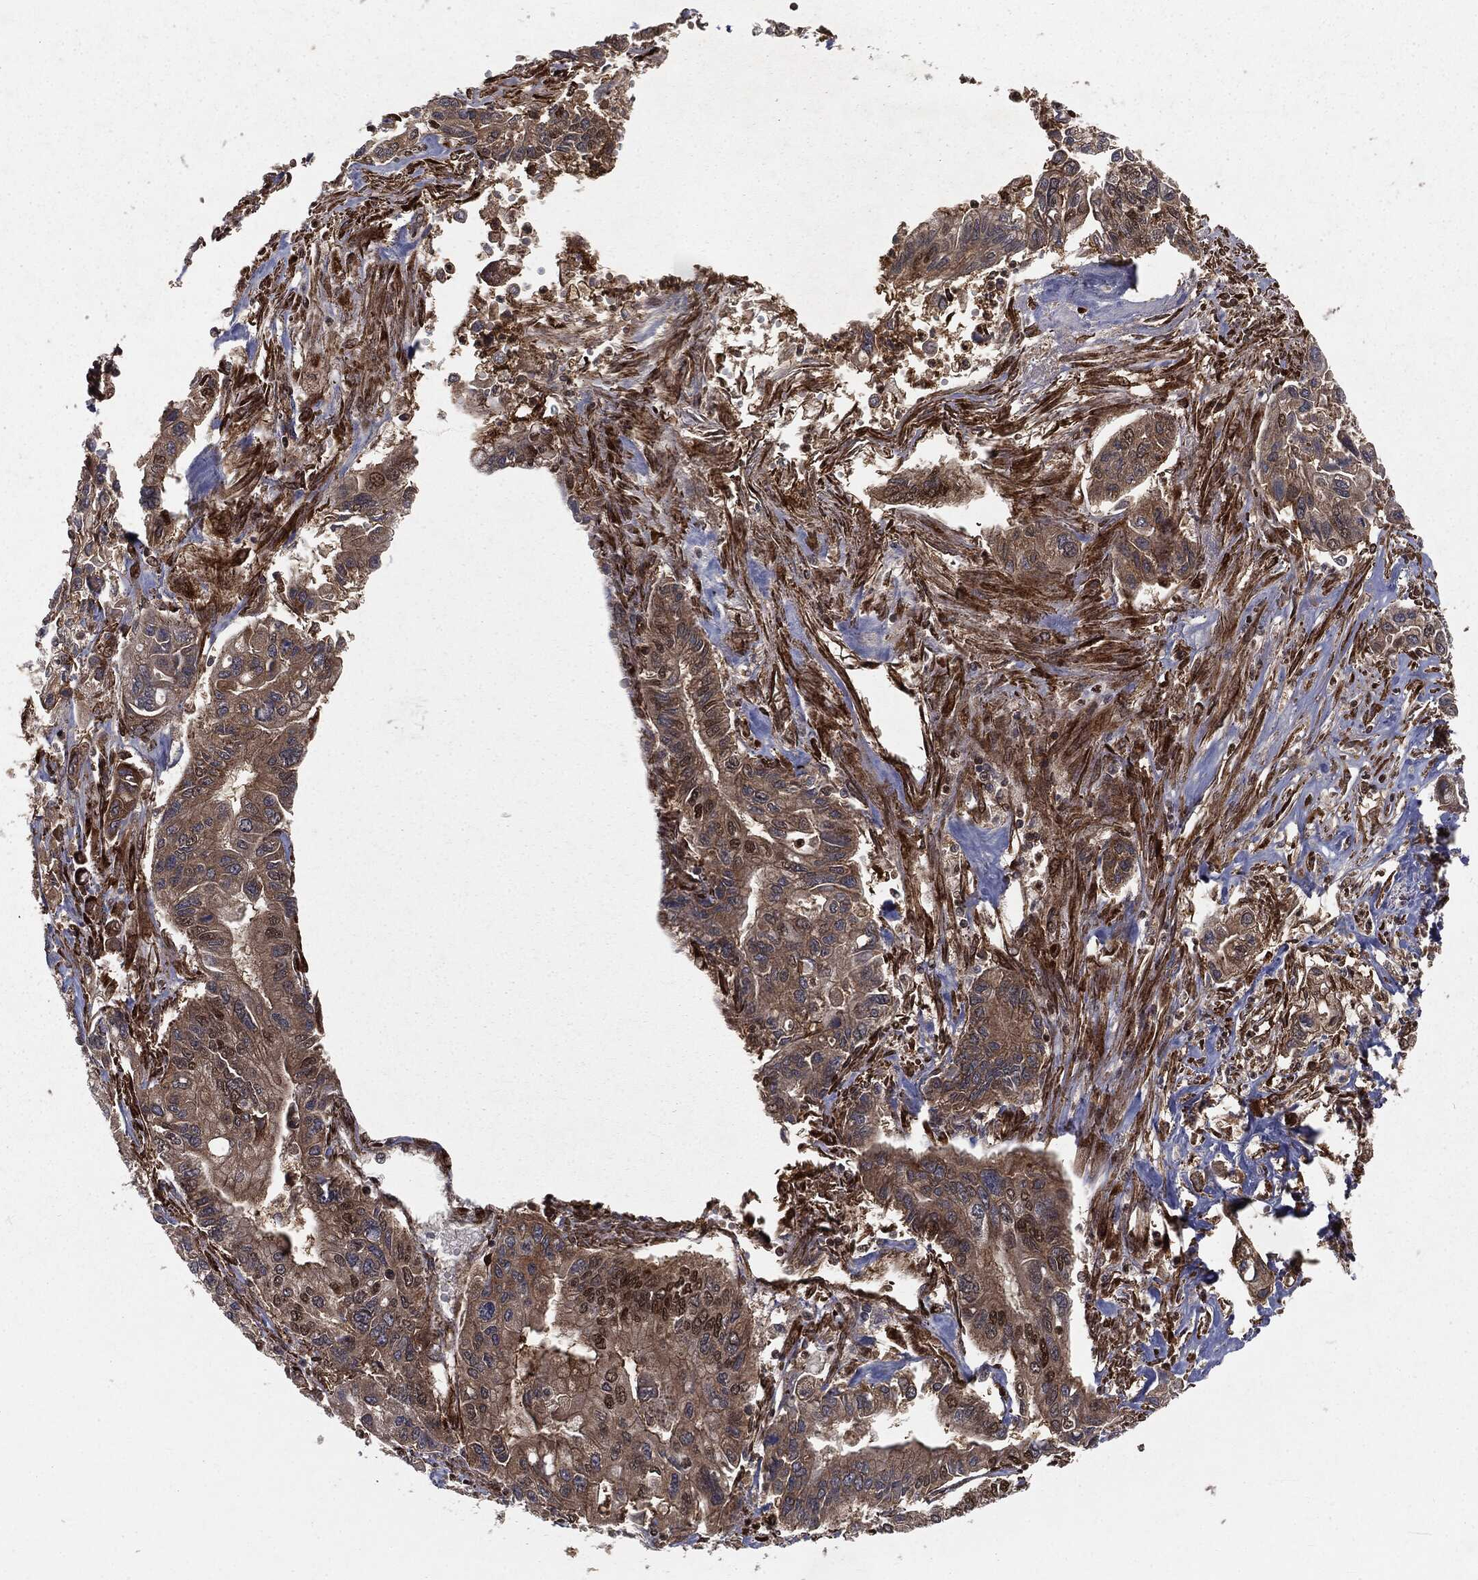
{"staining": {"intensity": "moderate", "quantity": "<25%", "location": "cytoplasmic/membranous,nuclear"}, "tissue": "pancreatic cancer", "cell_type": "Tumor cells", "image_type": "cancer", "snomed": [{"axis": "morphology", "description": "Adenocarcinoma, NOS"}, {"axis": "topography", "description": "Pancreas"}], "caption": "A micrograph showing moderate cytoplasmic/membranous and nuclear staining in about <25% of tumor cells in adenocarcinoma (pancreatic), as visualized by brown immunohistochemical staining.", "gene": "RANBP9", "patient": {"sex": "male", "age": 62}}